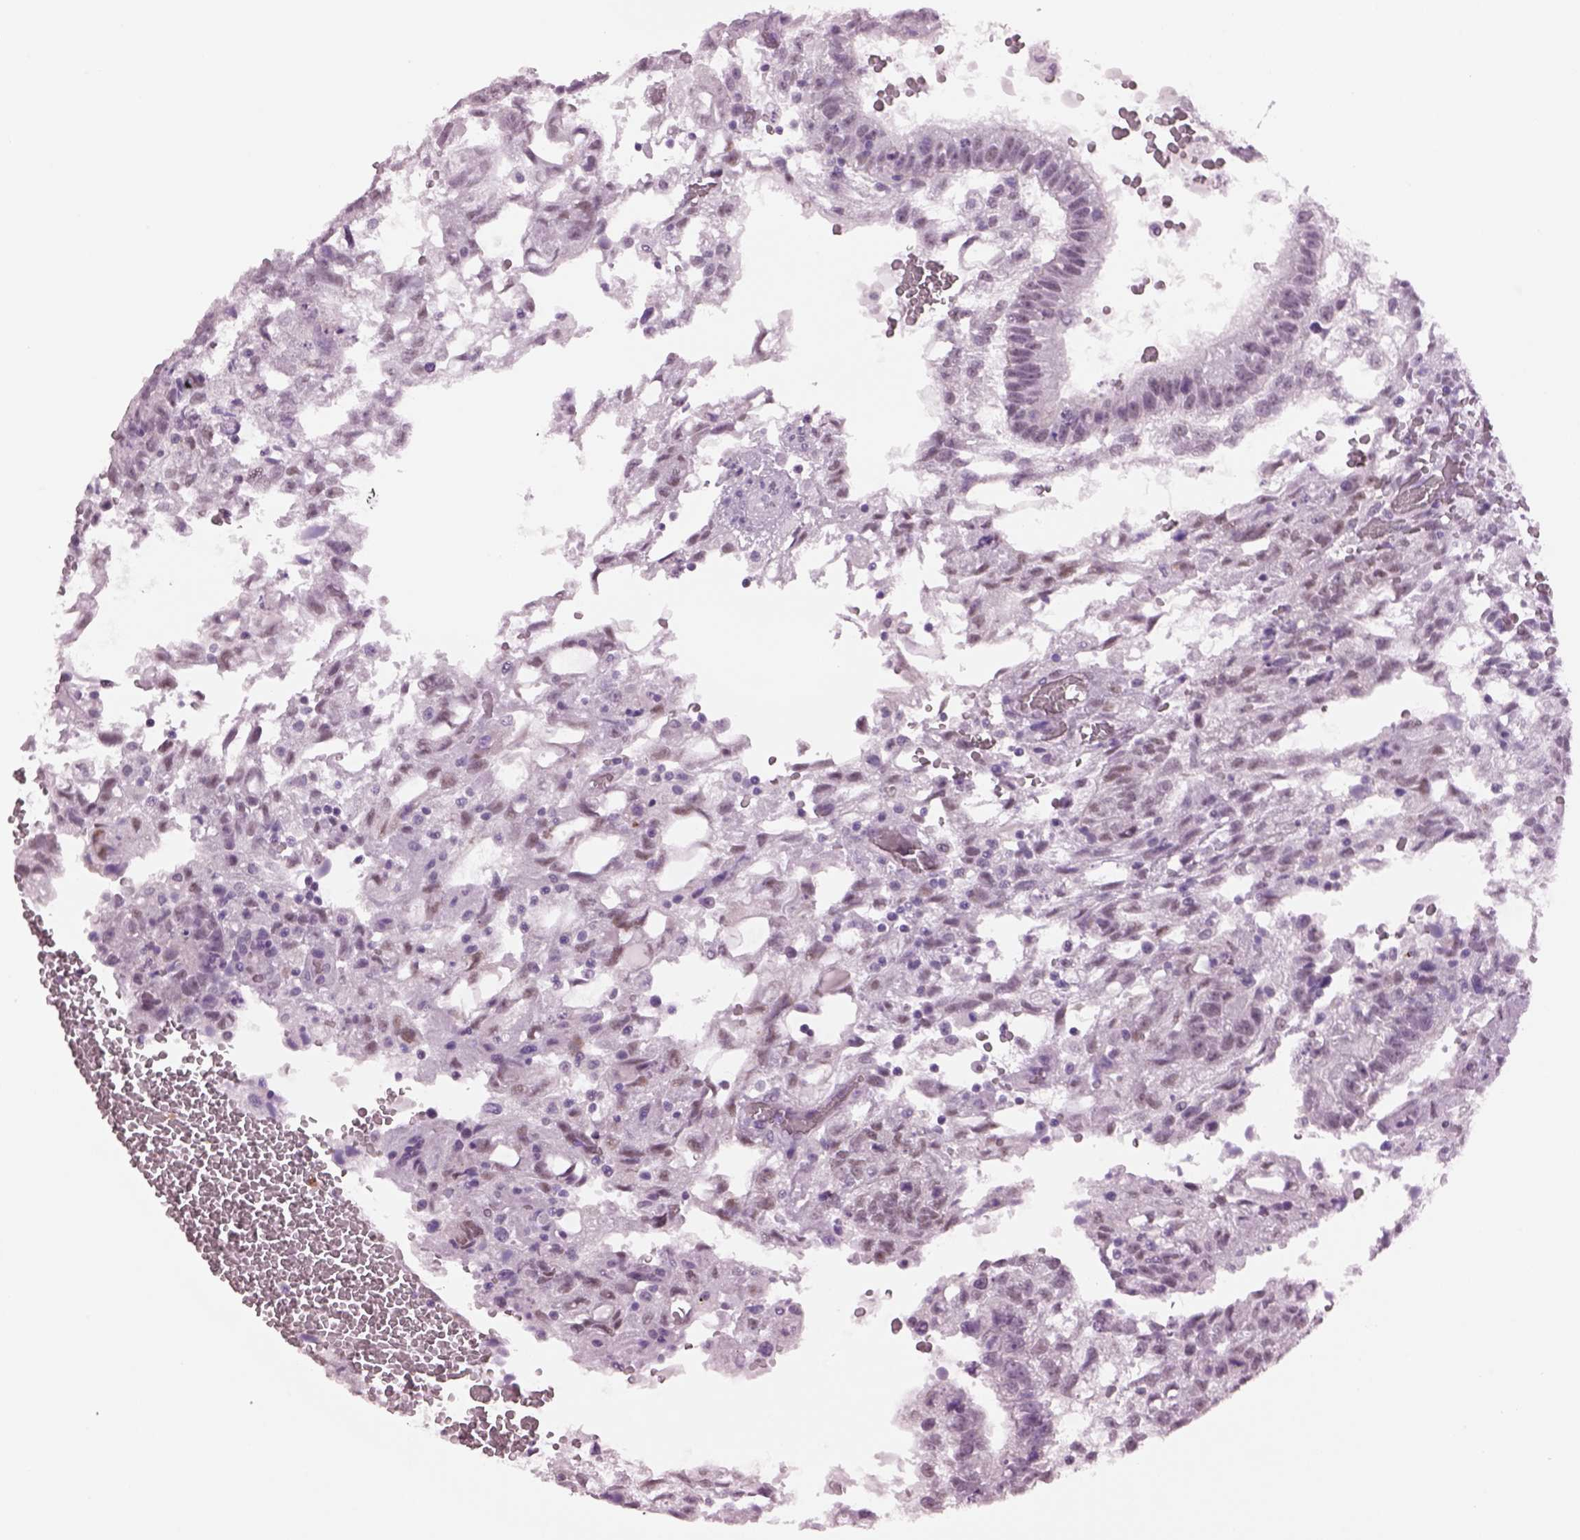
{"staining": {"intensity": "negative", "quantity": "none", "location": "none"}, "tissue": "testis cancer", "cell_type": "Tumor cells", "image_type": "cancer", "snomed": [{"axis": "morphology", "description": "Carcinoma, Embryonal, NOS"}, {"axis": "topography", "description": "Testis"}], "caption": "Embryonal carcinoma (testis) was stained to show a protein in brown. There is no significant staining in tumor cells.", "gene": "ACOD1", "patient": {"sex": "male", "age": 32}}